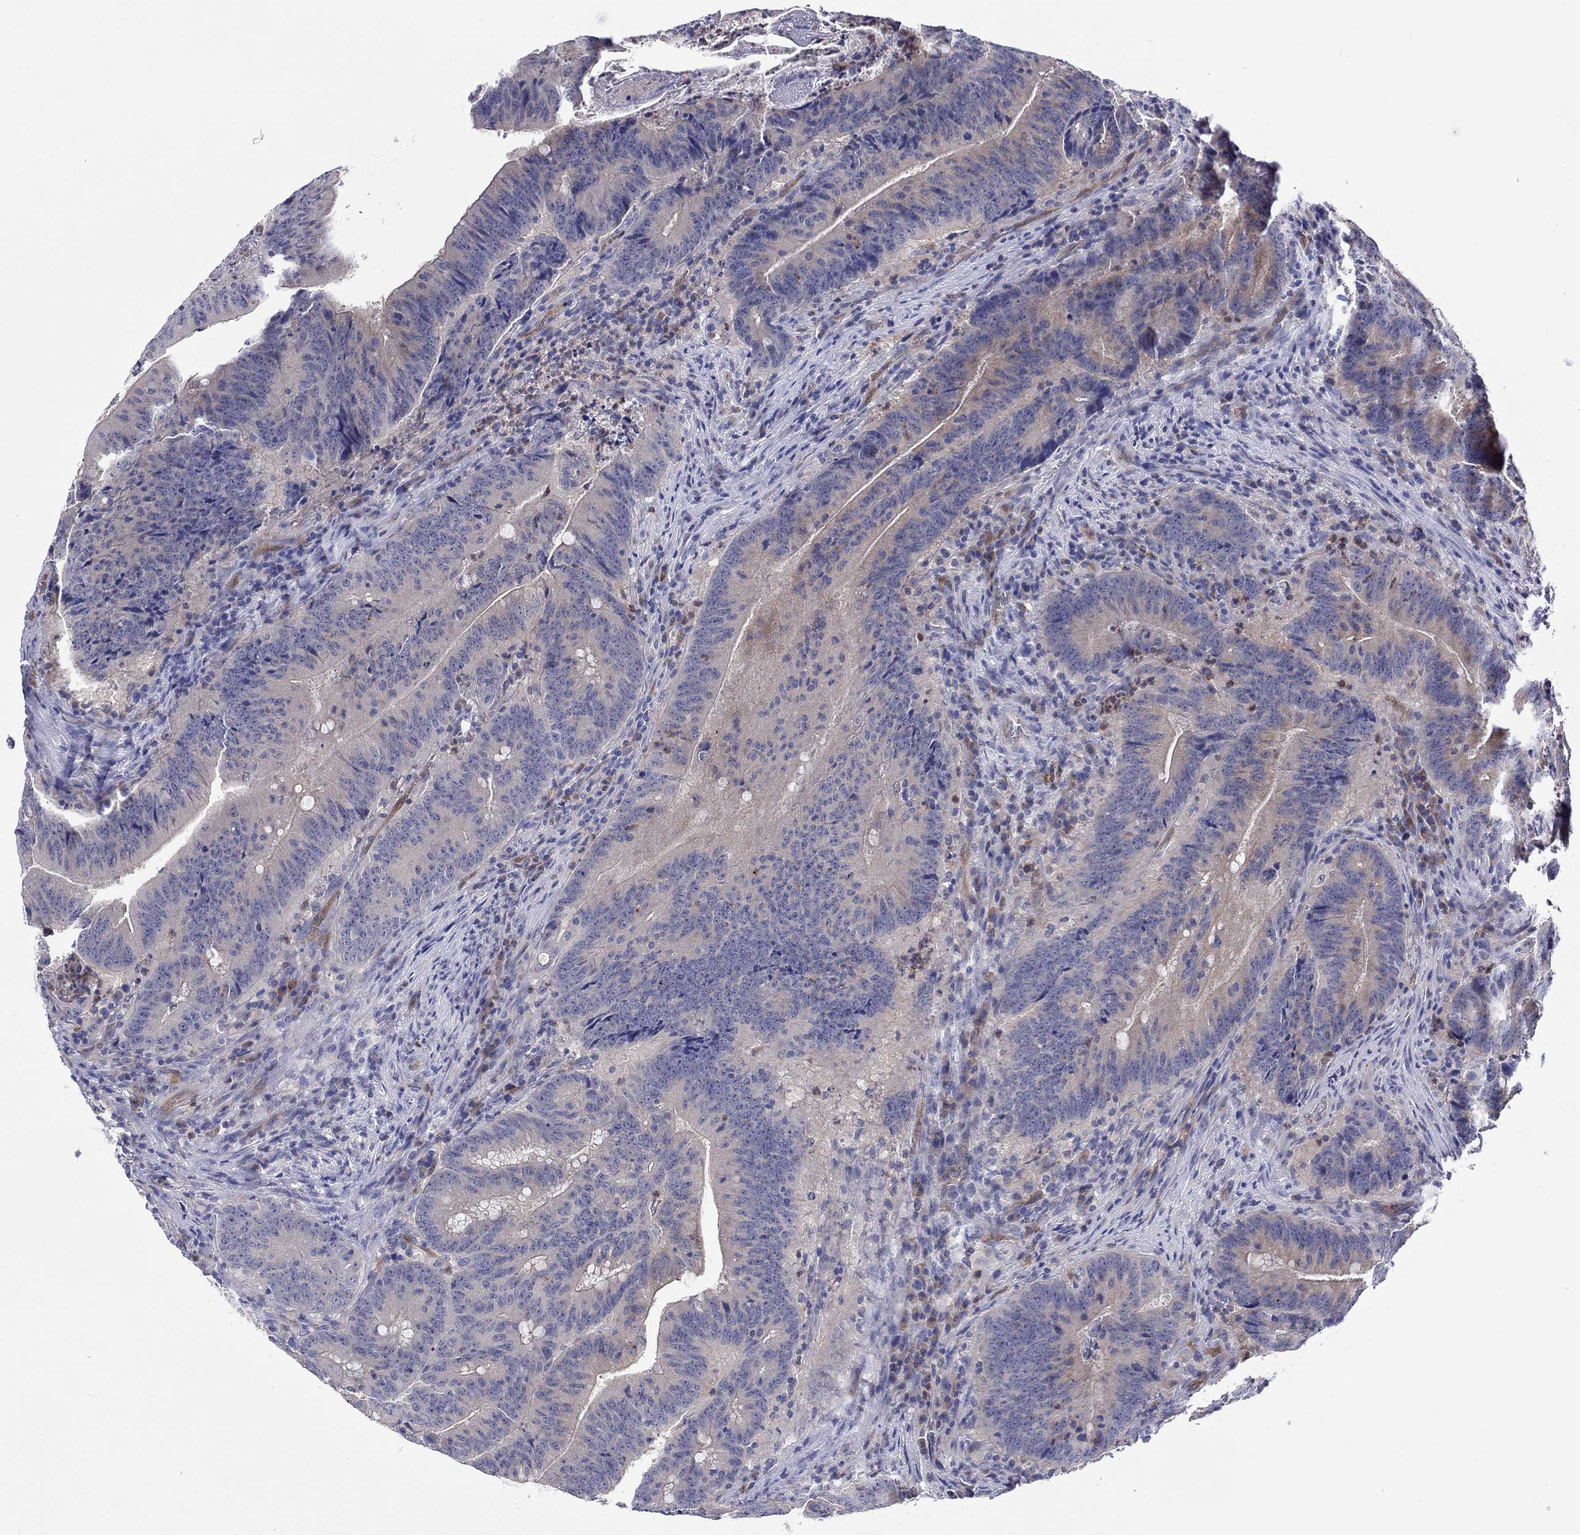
{"staining": {"intensity": "negative", "quantity": "none", "location": "none"}, "tissue": "colorectal cancer", "cell_type": "Tumor cells", "image_type": "cancer", "snomed": [{"axis": "morphology", "description": "Adenocarcinoma, NOS"}, {"axis": "topography", "description": "Colon"}], "caption": "This image is of adenocarcinoma (colorectal) stained with IHC to label a protein in brown with the nuclei are counter-stained blue. There is no positivity in tumor cells.", "gene": "ABCG4", "patient": {"sex": "female", "age": 87}}